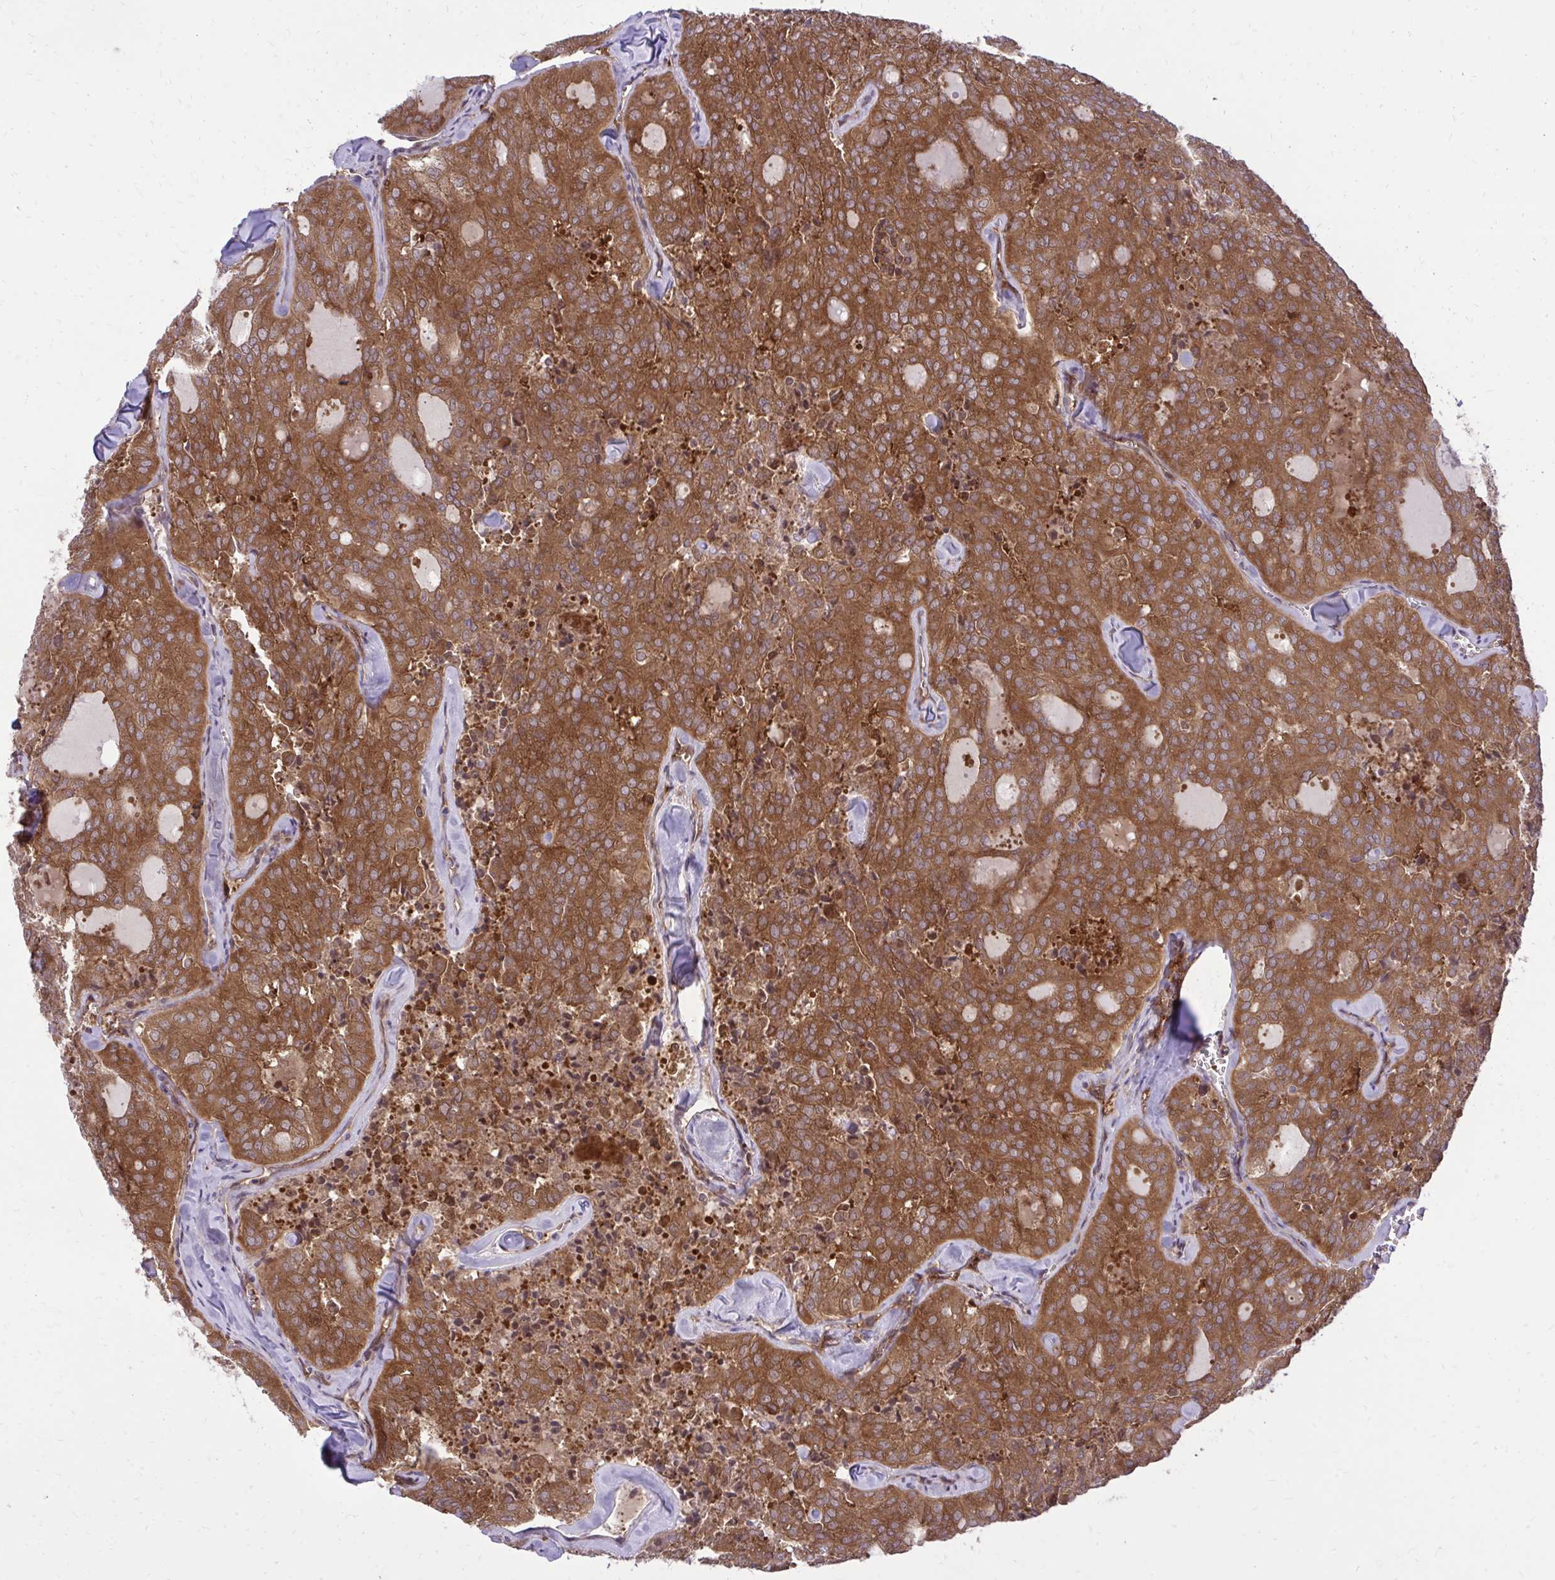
{"staining": {"intensity": "strong", "quantity": ">75%", "location": "cytoplasmic/membranous"}, "tissue": "thyroid cancer", "cell_type": "Tumor cells", "image_type": "cancer", "snomed": [{"axis": "morphology", "description": "Follicular adenoma carcinoma, NOS"}, {"axis": "topography", "description": "Thyroid gland"}], "caption": "High-power microscopy captured an IHC micrograph of follicular adenoma carcinoma (thyroid), revealing strong cytoplasmic/membranous staining in approximately >75% of tumor cells. (Brightfield microscopy of DAB IHC at high magnification).", "gene": "PPP5C", "patient": {"sex": "male", "age": 75}}